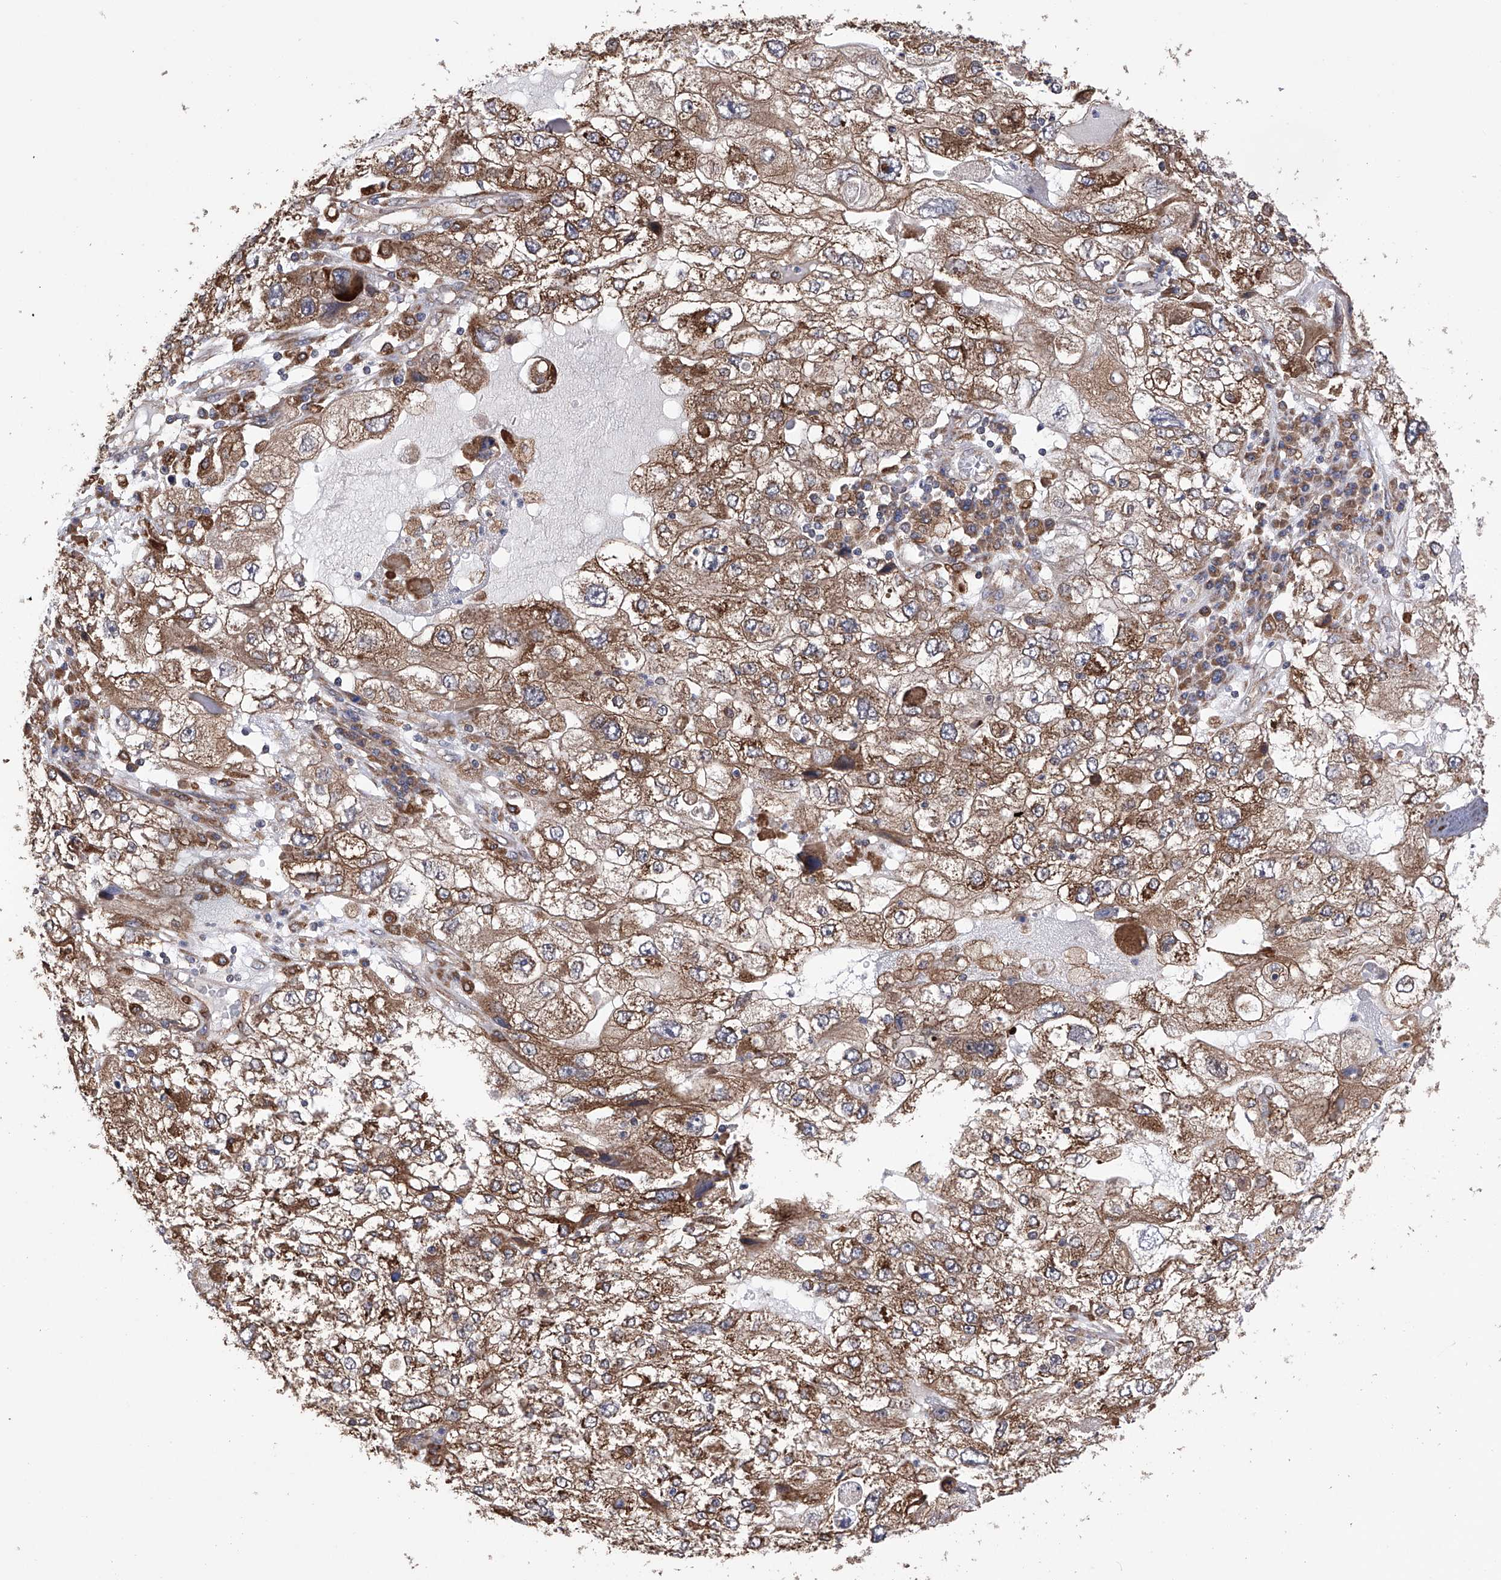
{"staining": {"intensity": "moderate", "quantity": ">75%", "location": "cytoplasmic/membranous"}, "tissue": "endometrial cancer", "cell_type": "Tumor cells", "image_type": "cancer", "snomed": [{"axis": "morphology", "description": "Adenocarcinoma, NOS"}, {"axis": "topography", "description": "Endometrium"}], "caption": "There is medium levels of moderate cytoplasmic/membranous positivity in tumor cells of adenocarcinoma (endometrial), as demonstrated by immunohistochemical staining (brown color).", "gene": "DNAH8", "patient": {"sex": "female", "age": 49}}